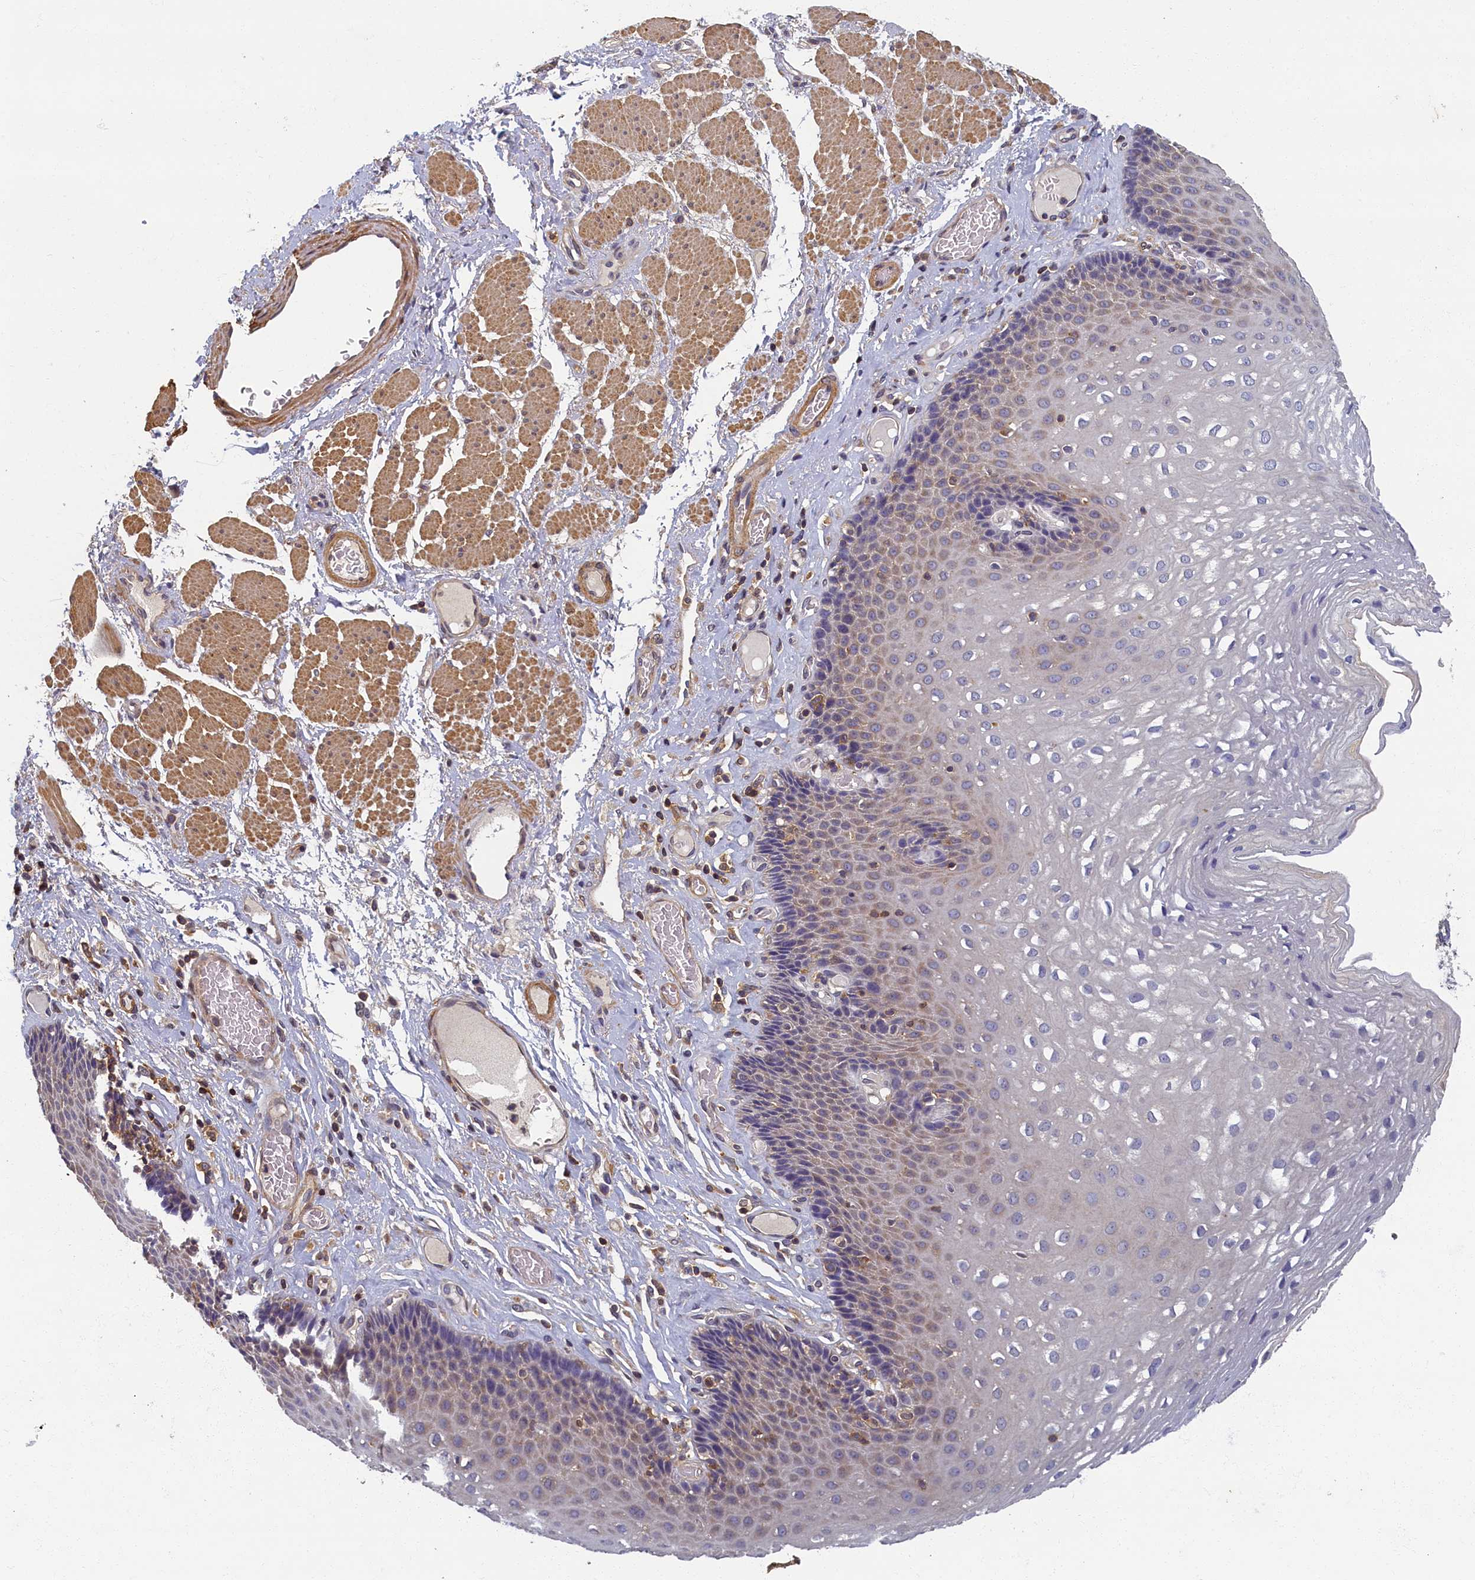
{"staining": {"intensity": "weak", "quantity": "<25%", "location": "cytoplasmic/membranous"}, "tissue": "esophagus", "cell_type": "Squamous epithelial cells", "image_type": "normal", "snomed": [{"axis": "morphology", "description": "Normal tissue, NOS"}, {"axis": "topography", "description": "Esophagus"}], "caption": "This is an immunohistochemistry (IHC) histopathology image of benign human esophagus. There is no expression in squamous epithelial cells.", "gene": "TBCB", "patient": {"sex": "female", "age": 66}}